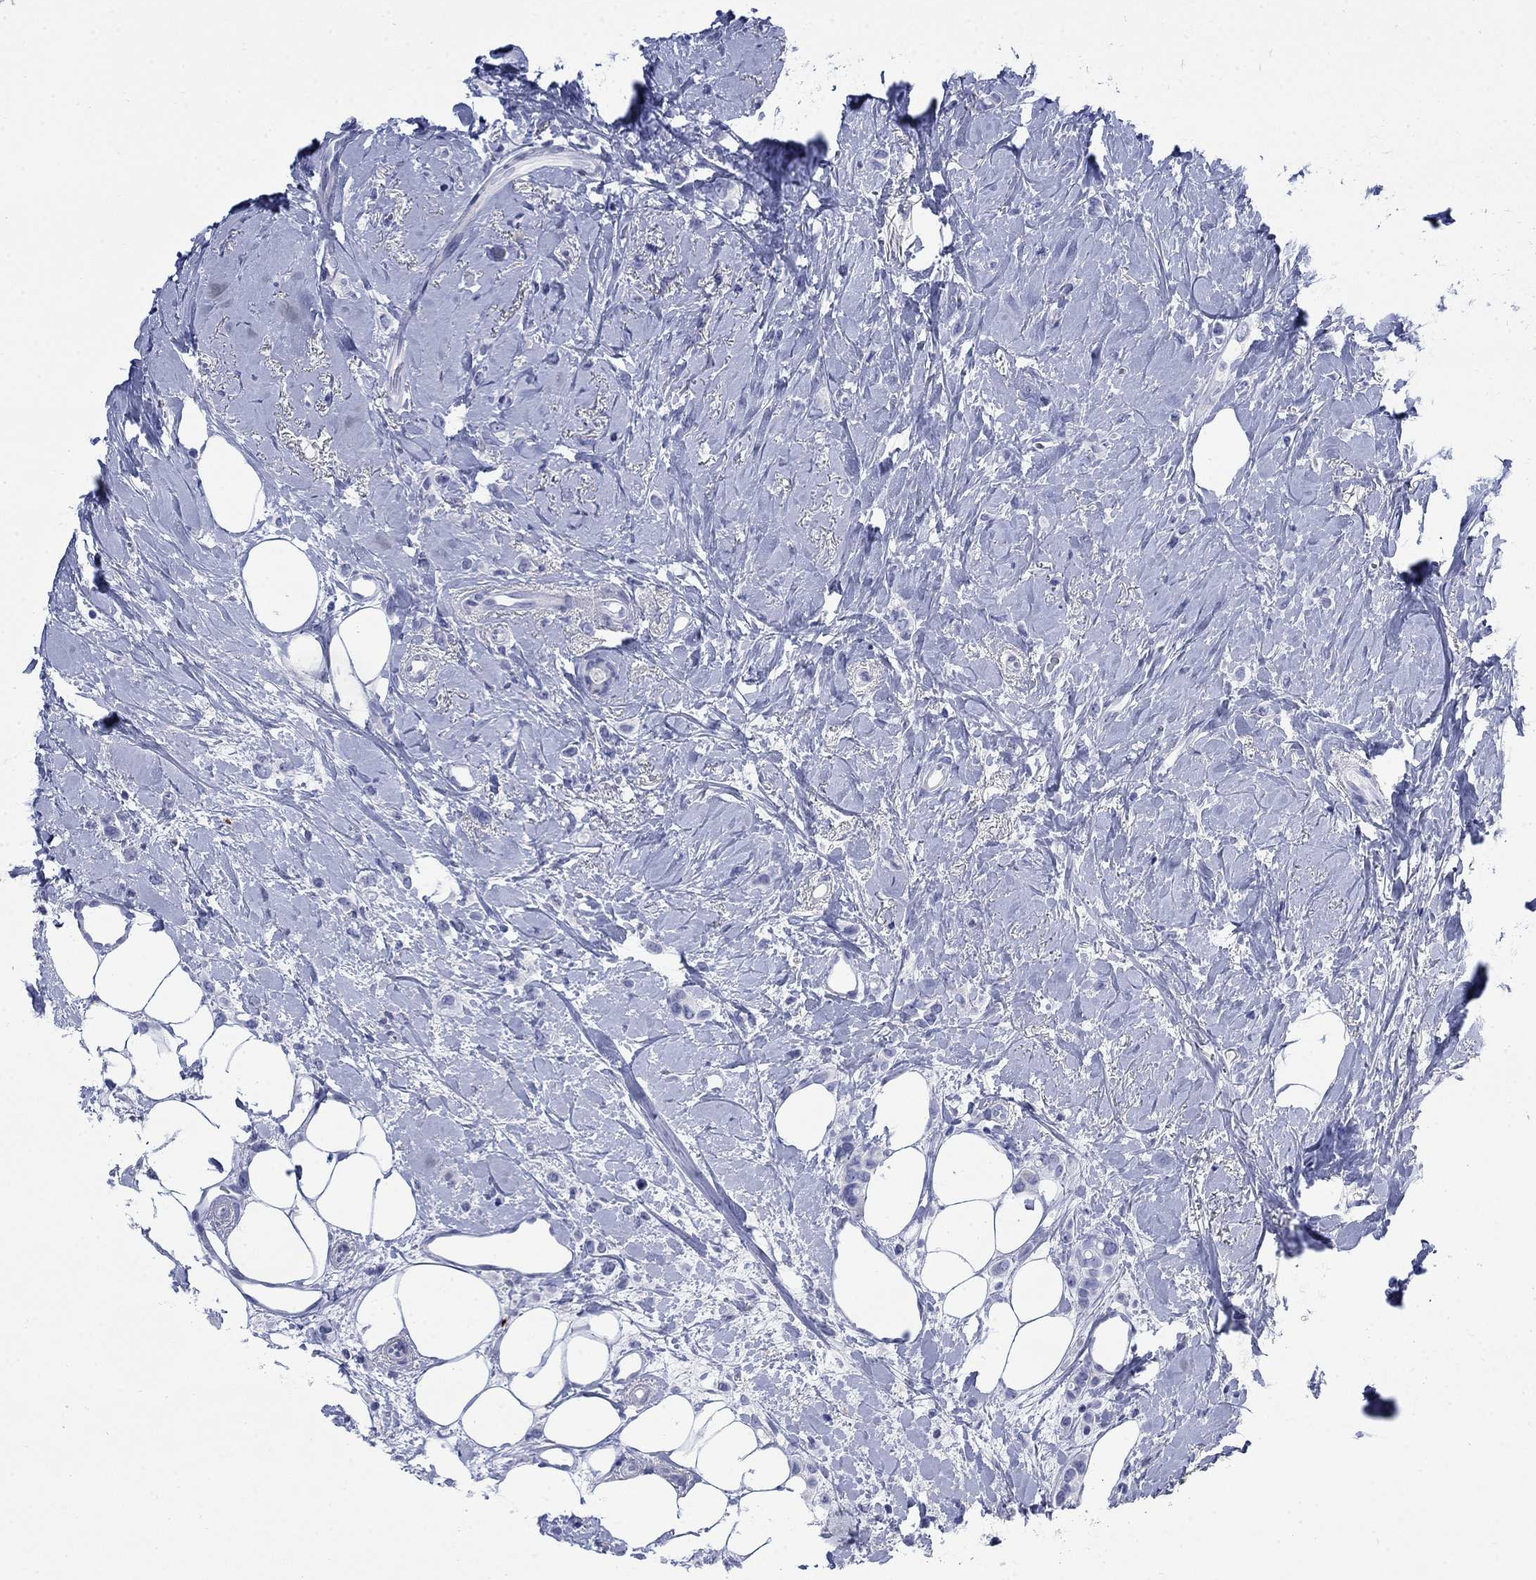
{"staining": {"intensity": "negative", "quantity": "none", "location": "none"}, "tissue": "breast cancer", "cell_type": "Tumor cells", "image_type": "cancer", "snomed": [{"axis": "morphology", "description": "Lobular carcinoma"}, {"axis": "topography", "description": "Breast"}], "caption": "This histopathology image is of breast cancer stained with immunohistochemistry (IHC) to label a protein in brown with the nuclei are counter-stained blue. There is no expression in tumor cells. (DAB immunohistochemistry (IHC), high magnification).", "gene": "IGF2BP3", "patient": {"sex": "female", "age": 66}}